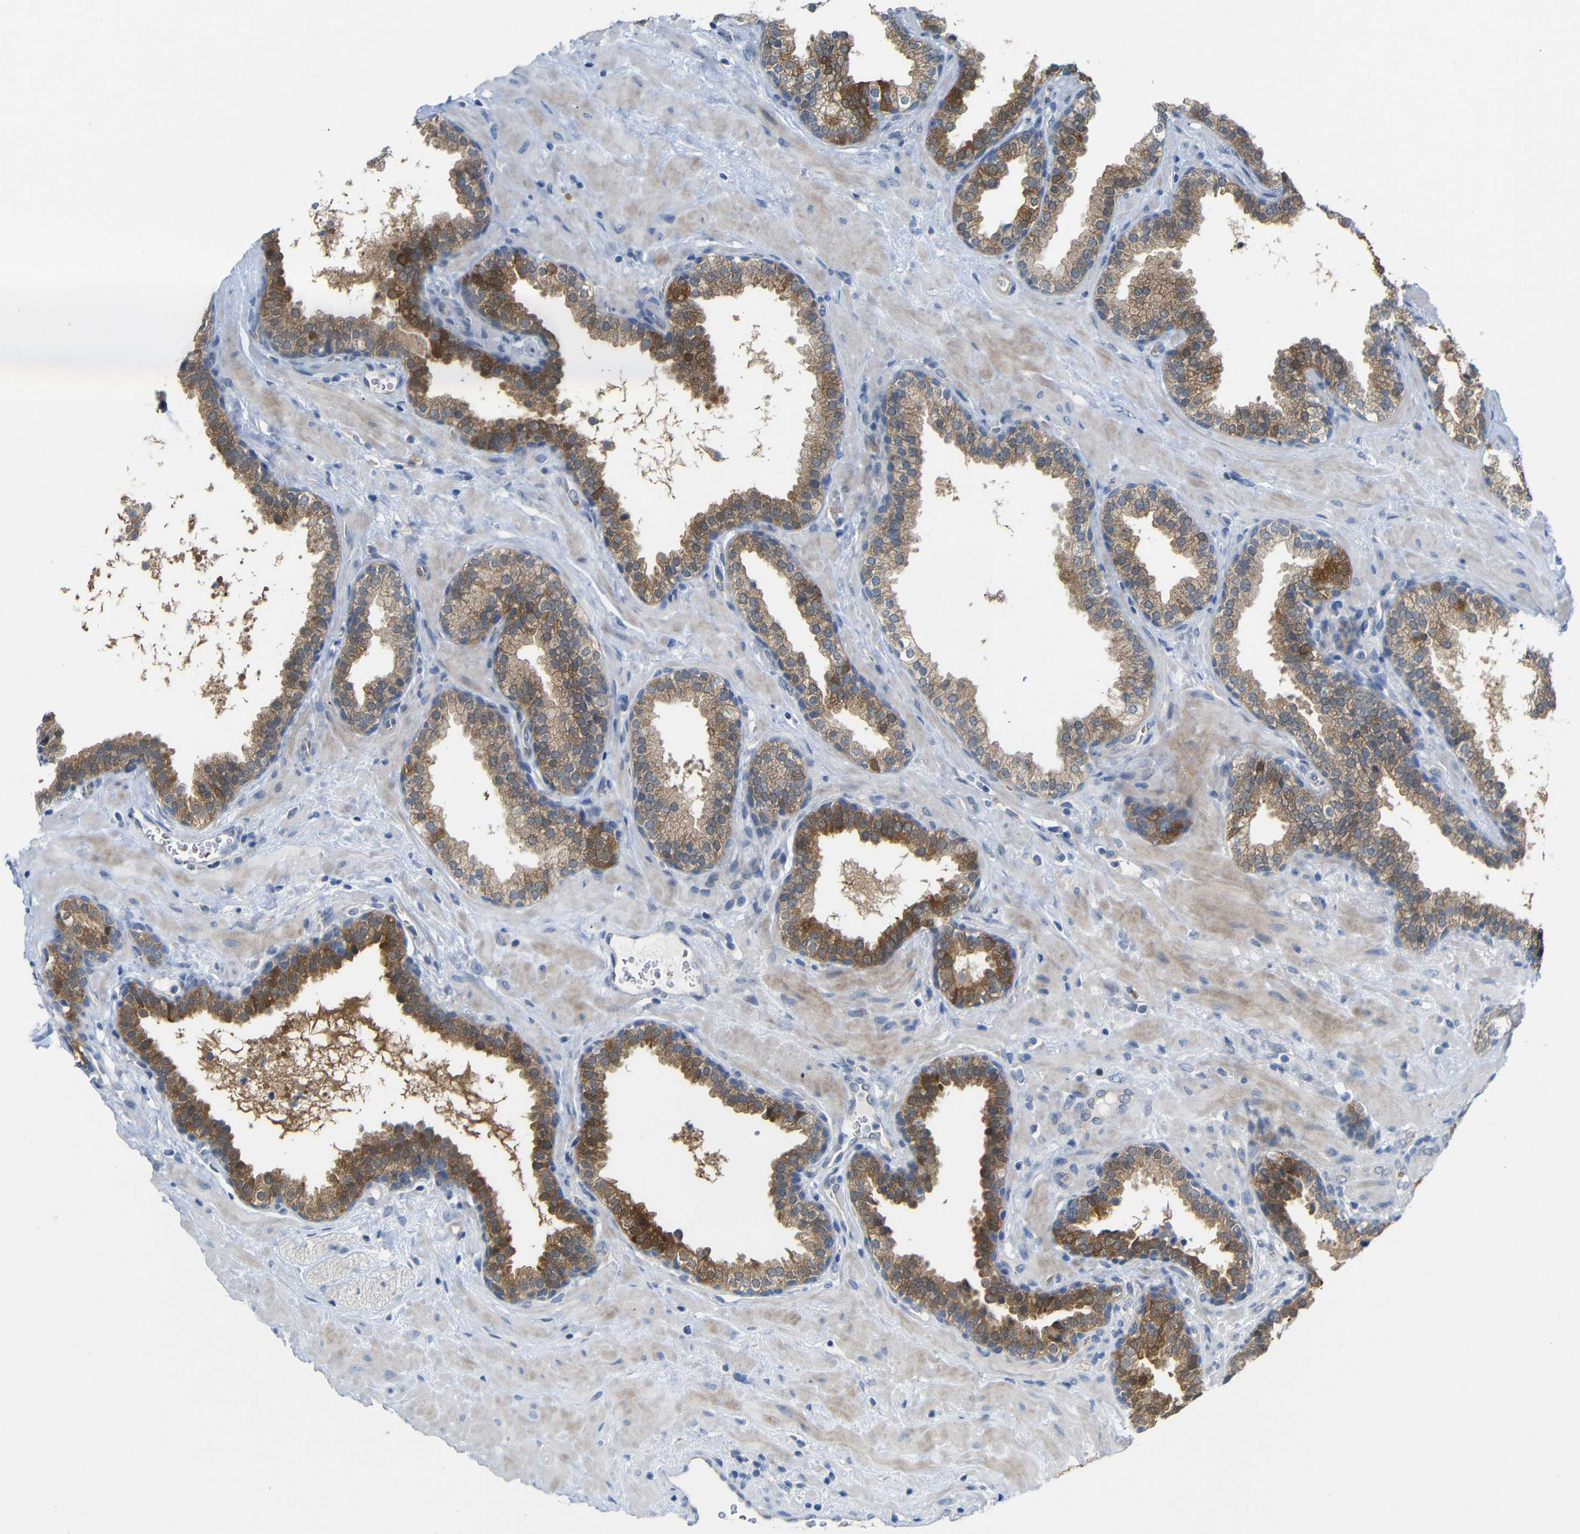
{"staining": {"intensity": "moderate", "quantity": "25%-75%", "location": "cytoplasmic/membranous"}, "tissue": "prostate", "cell_type": "Glandular cells", "image_type": "normal", "snomed": [{"axis": "morphology", "description": "Normal tissue, NOS"}, {"axis": "topography", "description": "Prostate"}], "caption": "Glandular cells exhibit medium levels of moderate cytoplasmic/membranous staining in approximately 25%-75% of cells in normal prostate.", "gene": "TBC1D32", "patient": {"sex": "male", "age": 51}}